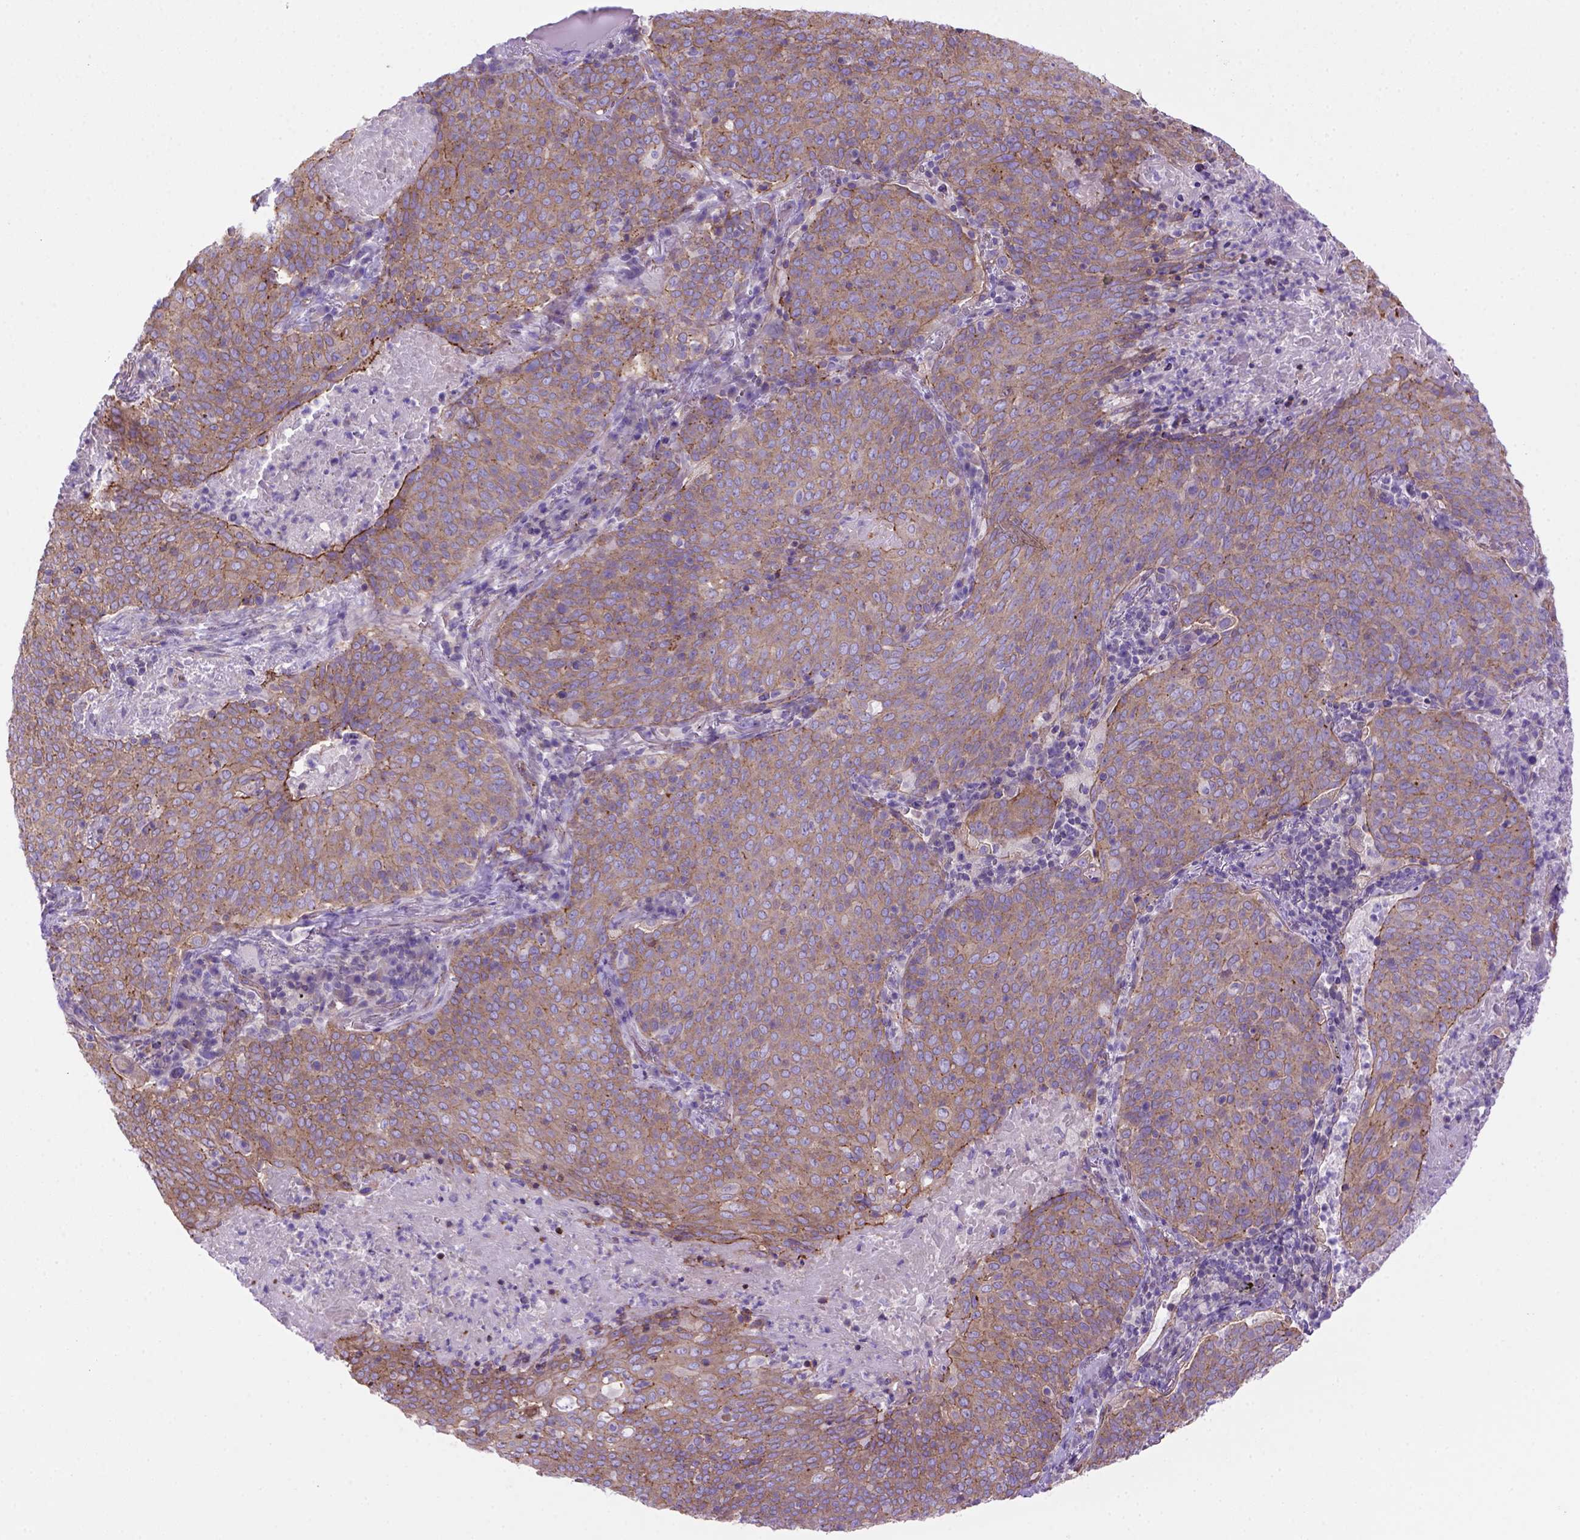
{"staining": {"intensity": "moderate", "quantity": ">75%", "location": "cytoplasmic/membranous"}, "tissue": "lung cancer", "cell_type": "Tumor cells", "image_type": "cancer", "snomed": [{"axis": "morphology", "description": "Squamous cell carcinoma, NOS"}, {"axis": "topography", "description": "Lung"}], "caption": "Squamous cell carcinoma (lung) tissue displays moderate cytoplasmic/membranous positivity in about >75% of tumor cells", "gene": "PEX12", "patient": {"sex": "male", "age": 82}}